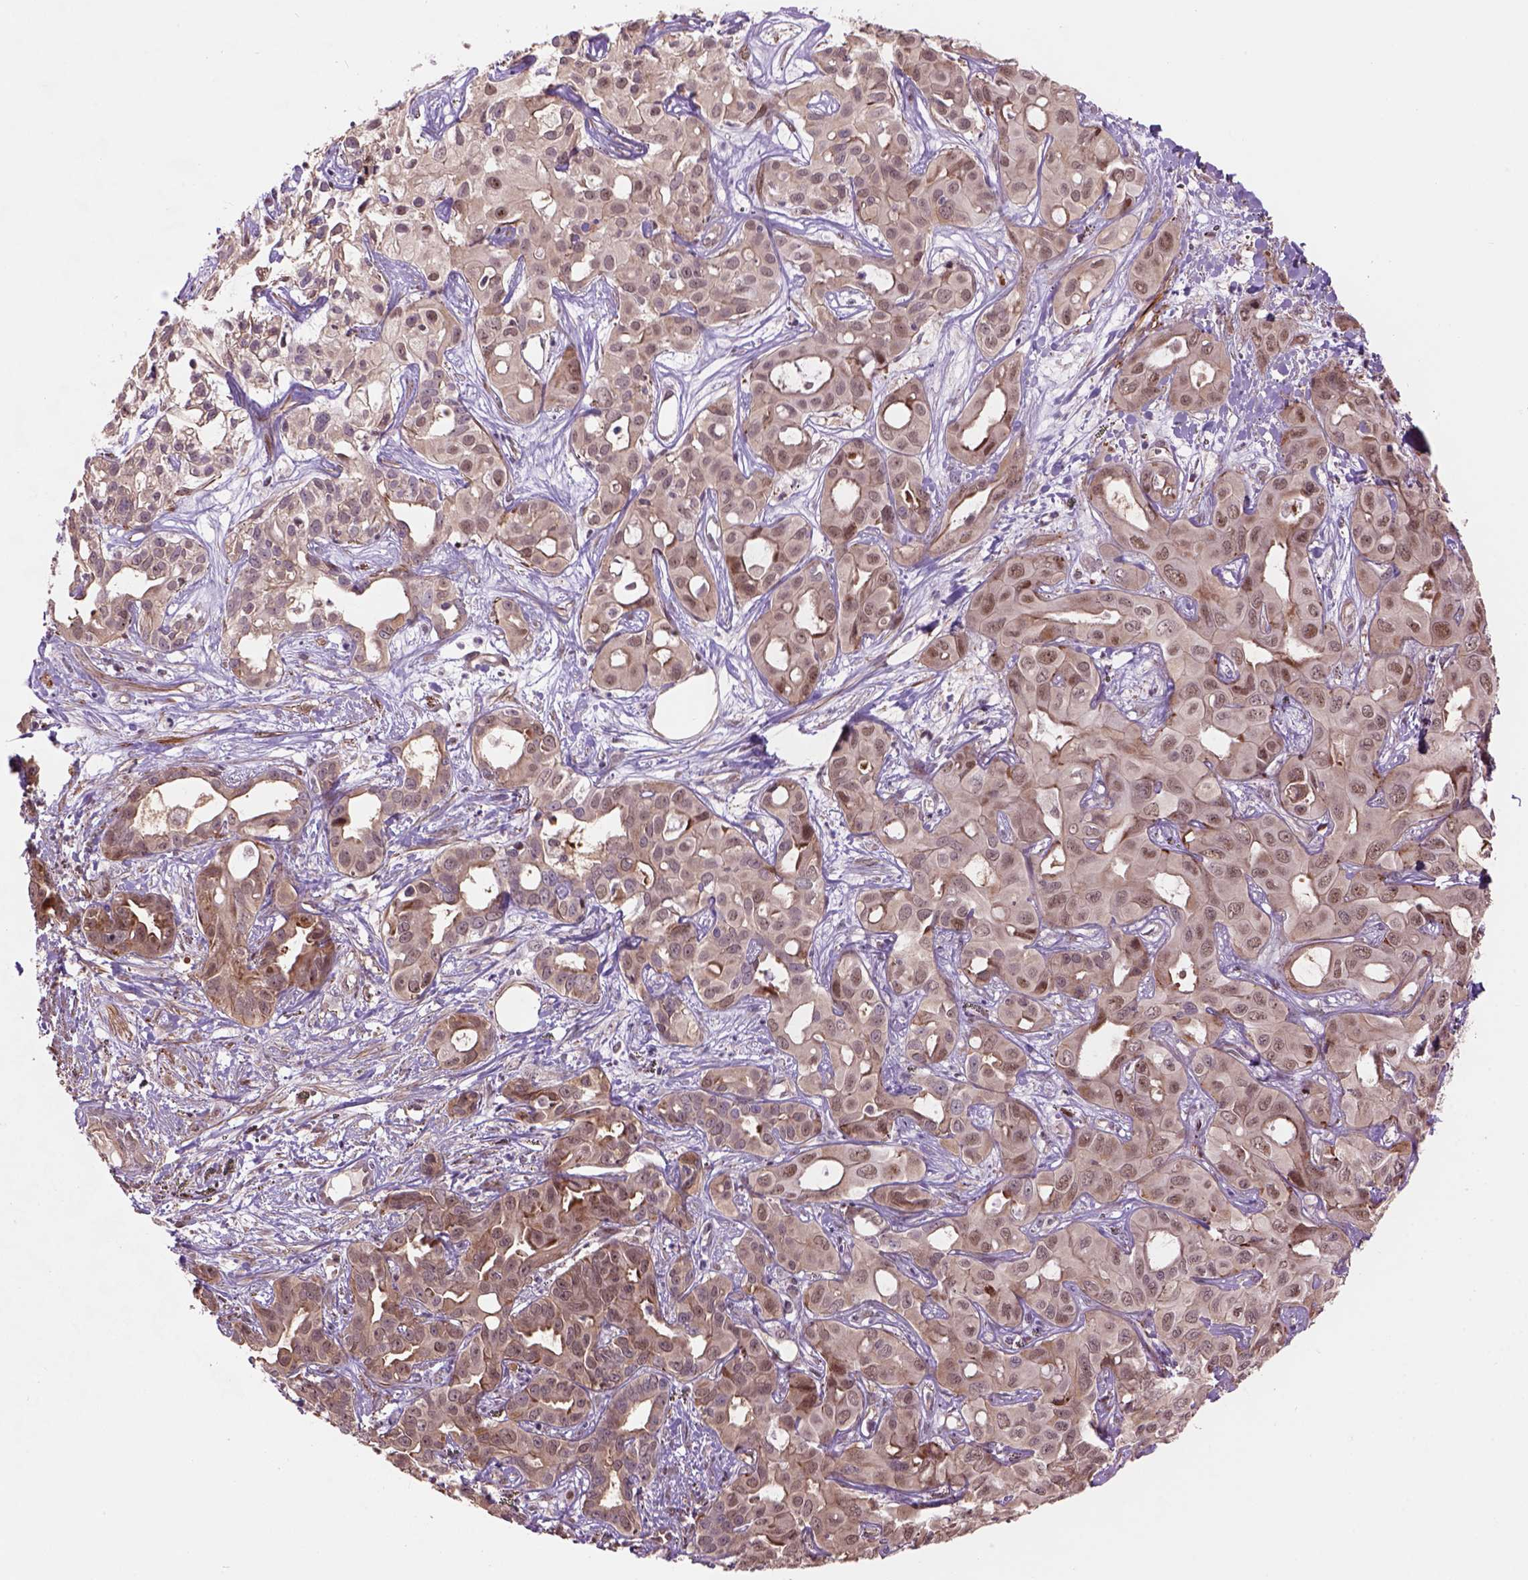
{"staining": {"intensity": "moderate", "quantity": "25%-75%", "location": "cytoplasmic/membranous,nuclear"}, "tissue": "liver cancer", "cell_type": "Tumor cells", "image_type": "cancer", "snomed": [{"axis": "morphology", "description": "Cholangiocarcinoma"}, {"axis": "topography", "description": "Liver"}], "caption": "Protein expression analysis of human liver cancer (cholangiocarcinoma) reveals moderate cytoplasmic/membranous and nuclear positivity in approximately 25%-75% of tumor cells.", "gene": "PSMD11", "patient": {"sex": "female", "age": 60}}